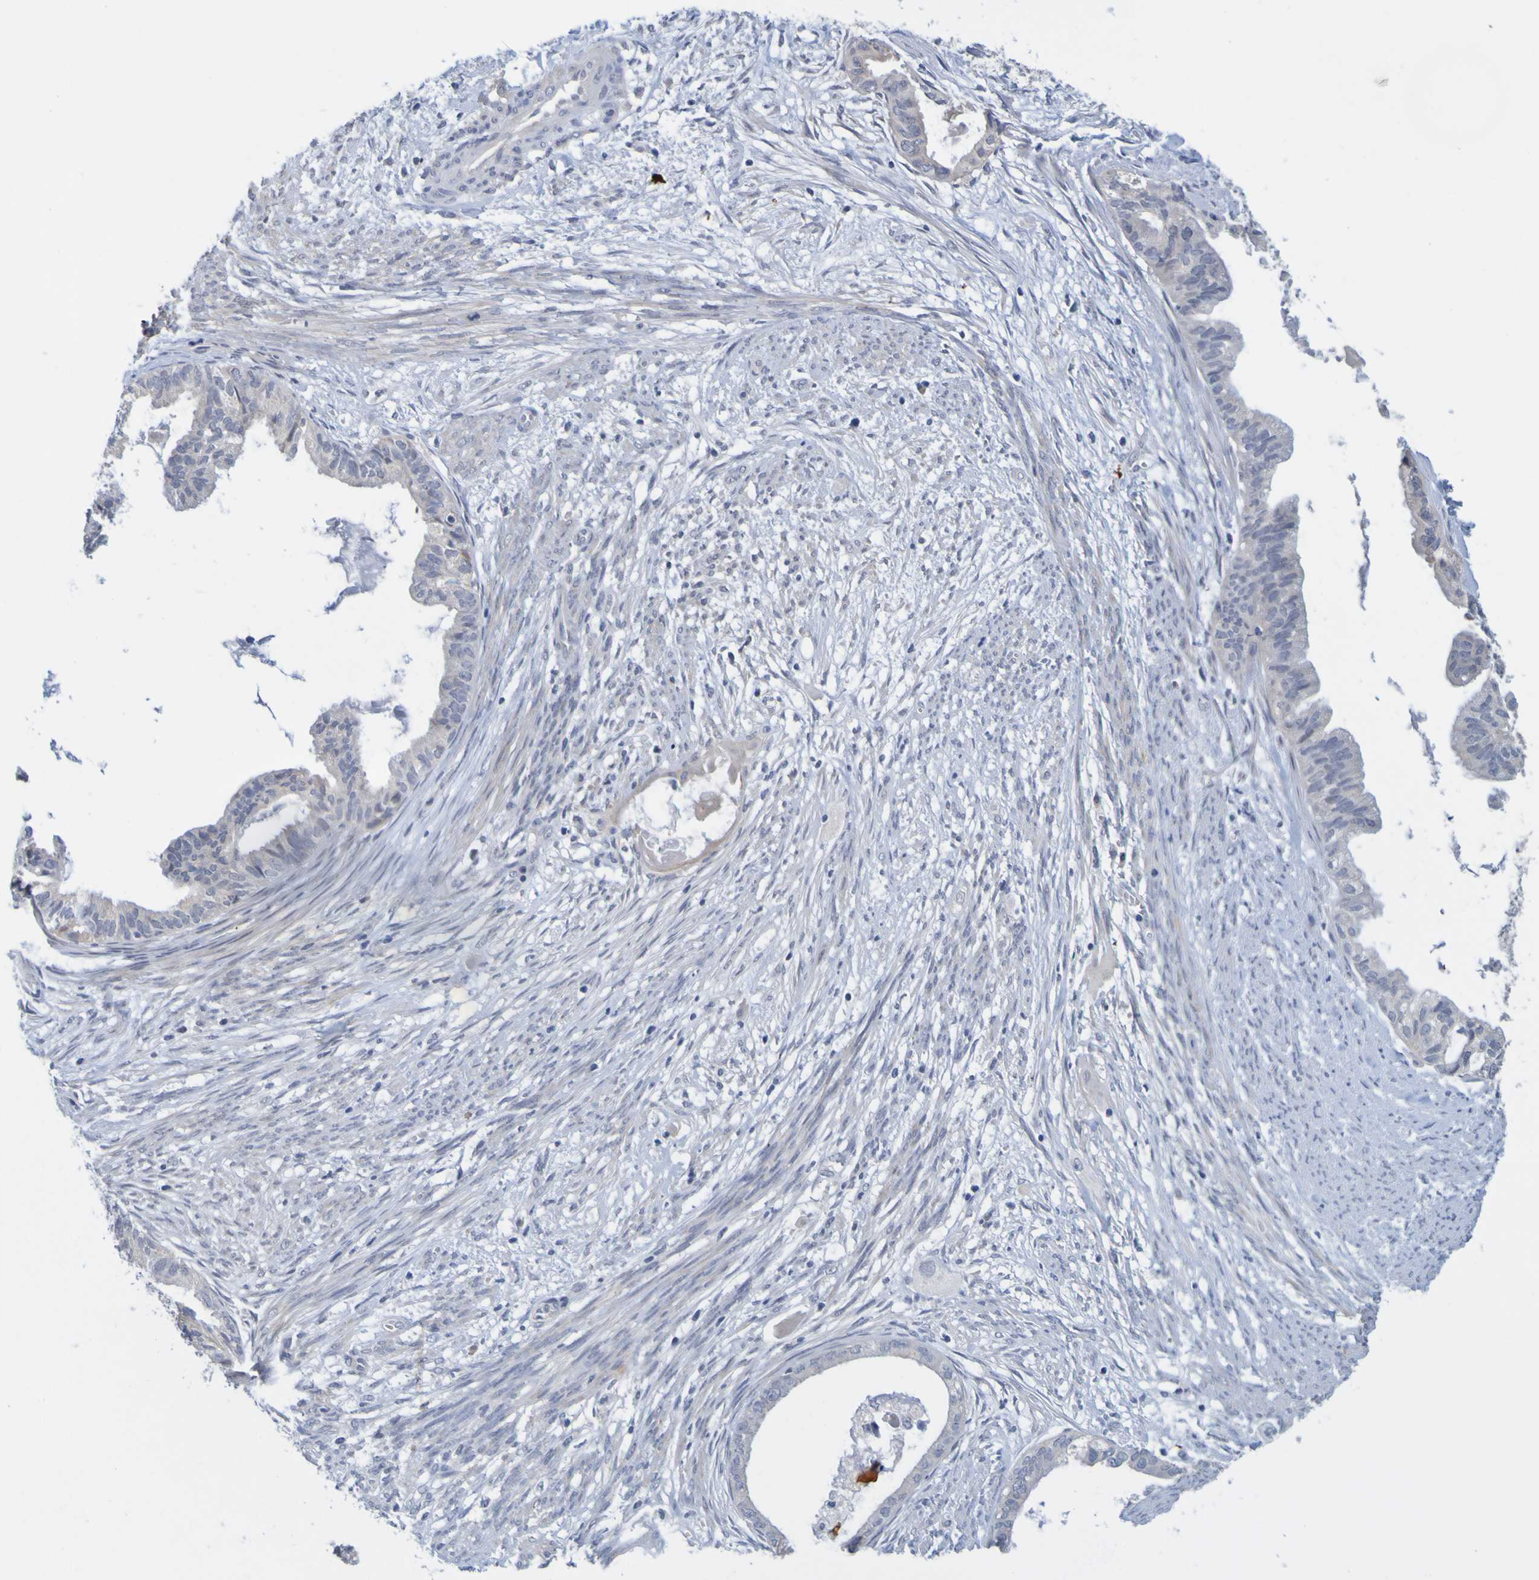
{"staining": {"intensity": "negative", "quantity": "none", "location": "none"}, "tissue": "cervical cancer", "cell_type": "Tumor cells", "image_type": "cancer", "snomed": [{"axis": "morphology", "description": "Normal tissue, NOS"}, {"axis": "morphology", "description": "Adenocarcinoma, NOS"}, {"axis": "topography", "description": "Cervix"}, {"axis": "topography", "description": "Endometrium"}], "caption": "Immunohistochemical staining of human cervical adenocarcinoma demonstrates no significant staining in tumor cells.", "gene": "ENDOU", "patient": {"sex": "female", "age": 86}}